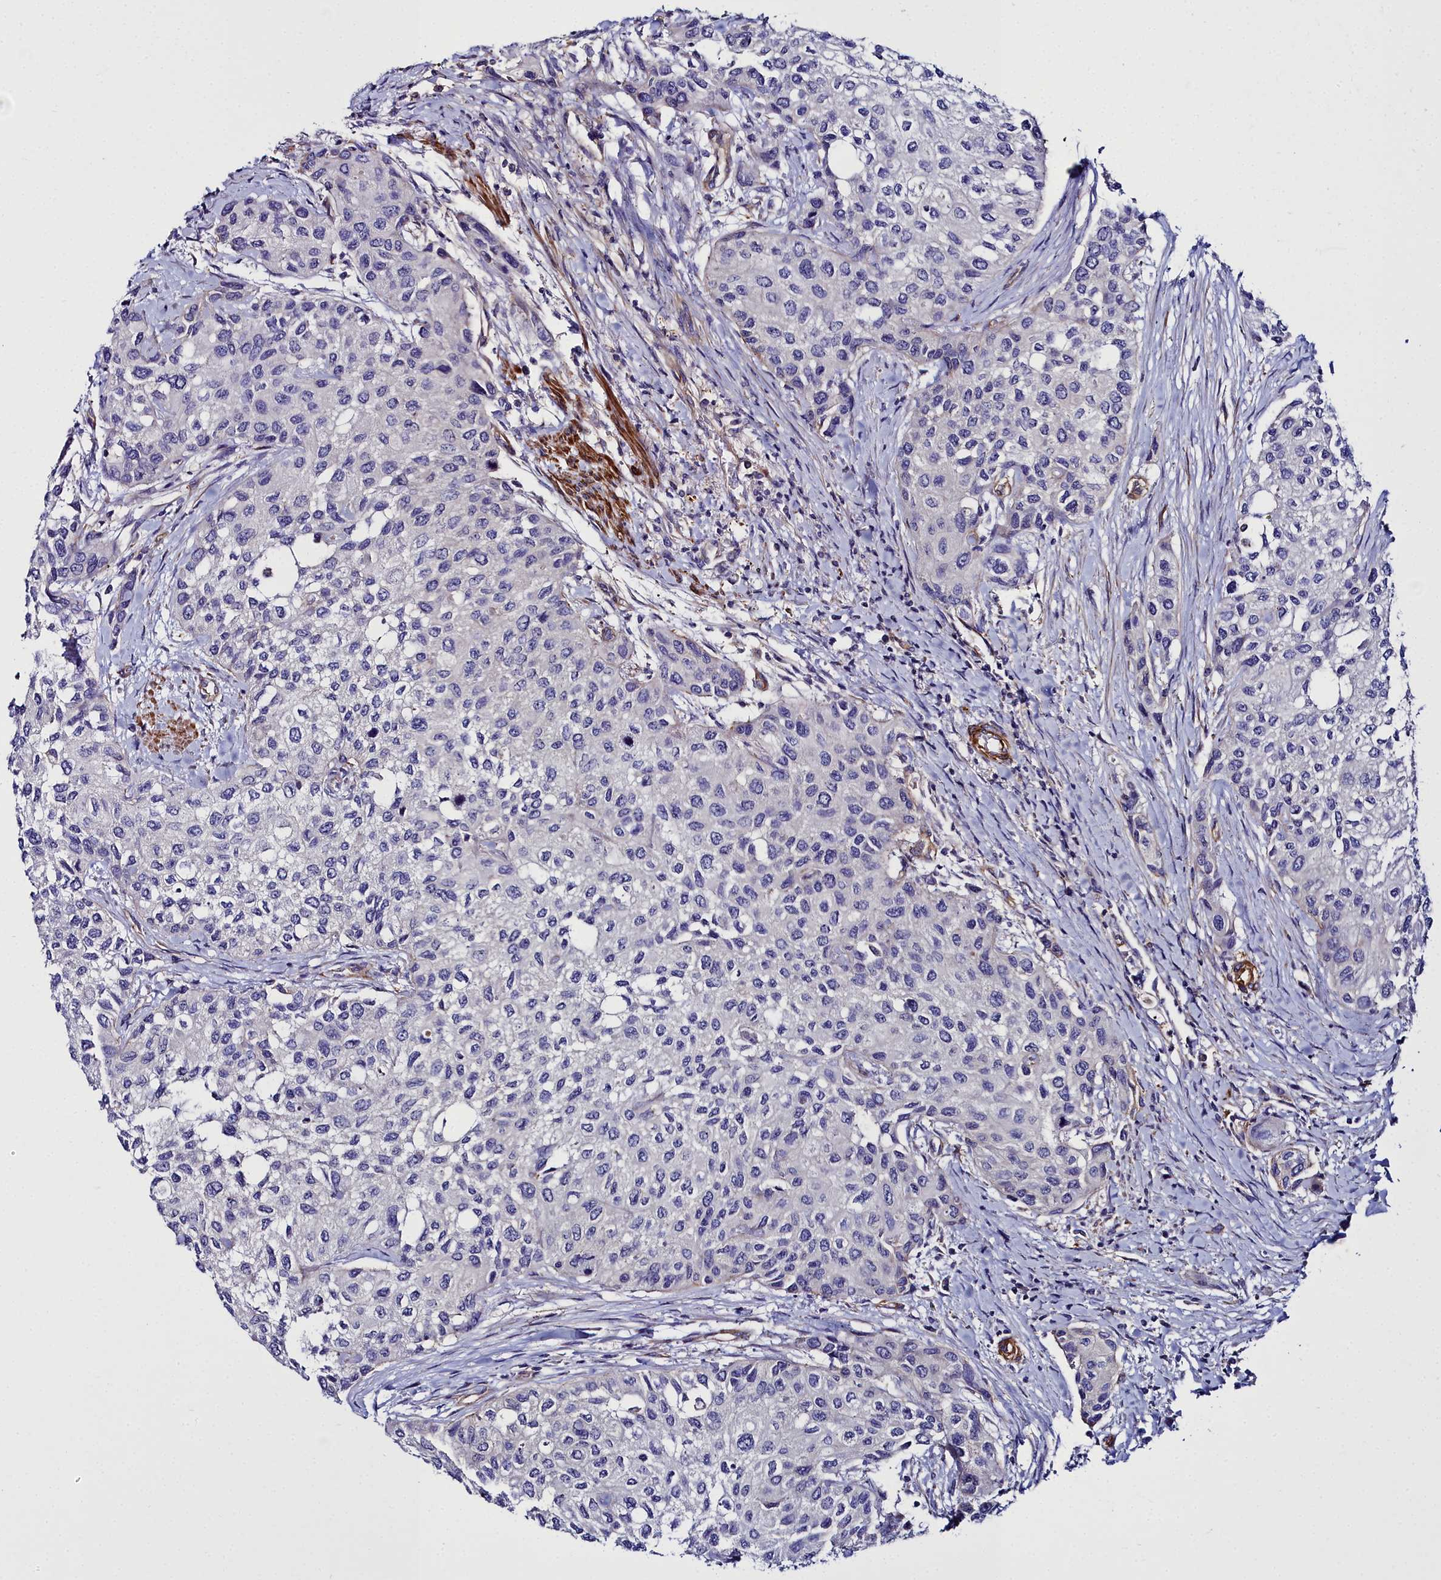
{"staining": {"intensity": "negative", "quantity": "none", "location": "none"}, "tissue": "urothelial cancer", "cell_type": "Tumor cells", "image_type": "cancer", "snomed": [{"axis": "morphology", "description": "Normal tissue, NOS"}, {"axis": "morphology", "description": "Urothelial carcinoma, High grade"}, {"axis": "topography", "description": "Vascular tissue"}, {"axis": "topography", "description": "Urinary bladder"}], "caption": "Immunohistochemical staining of urothelial cancer displays no significant positivity in tumor cells. (DAB immunohistochemistry (IHC), high magnification).", "gene": "FADS3", "patient": {"sex": "female", "age": 56}}